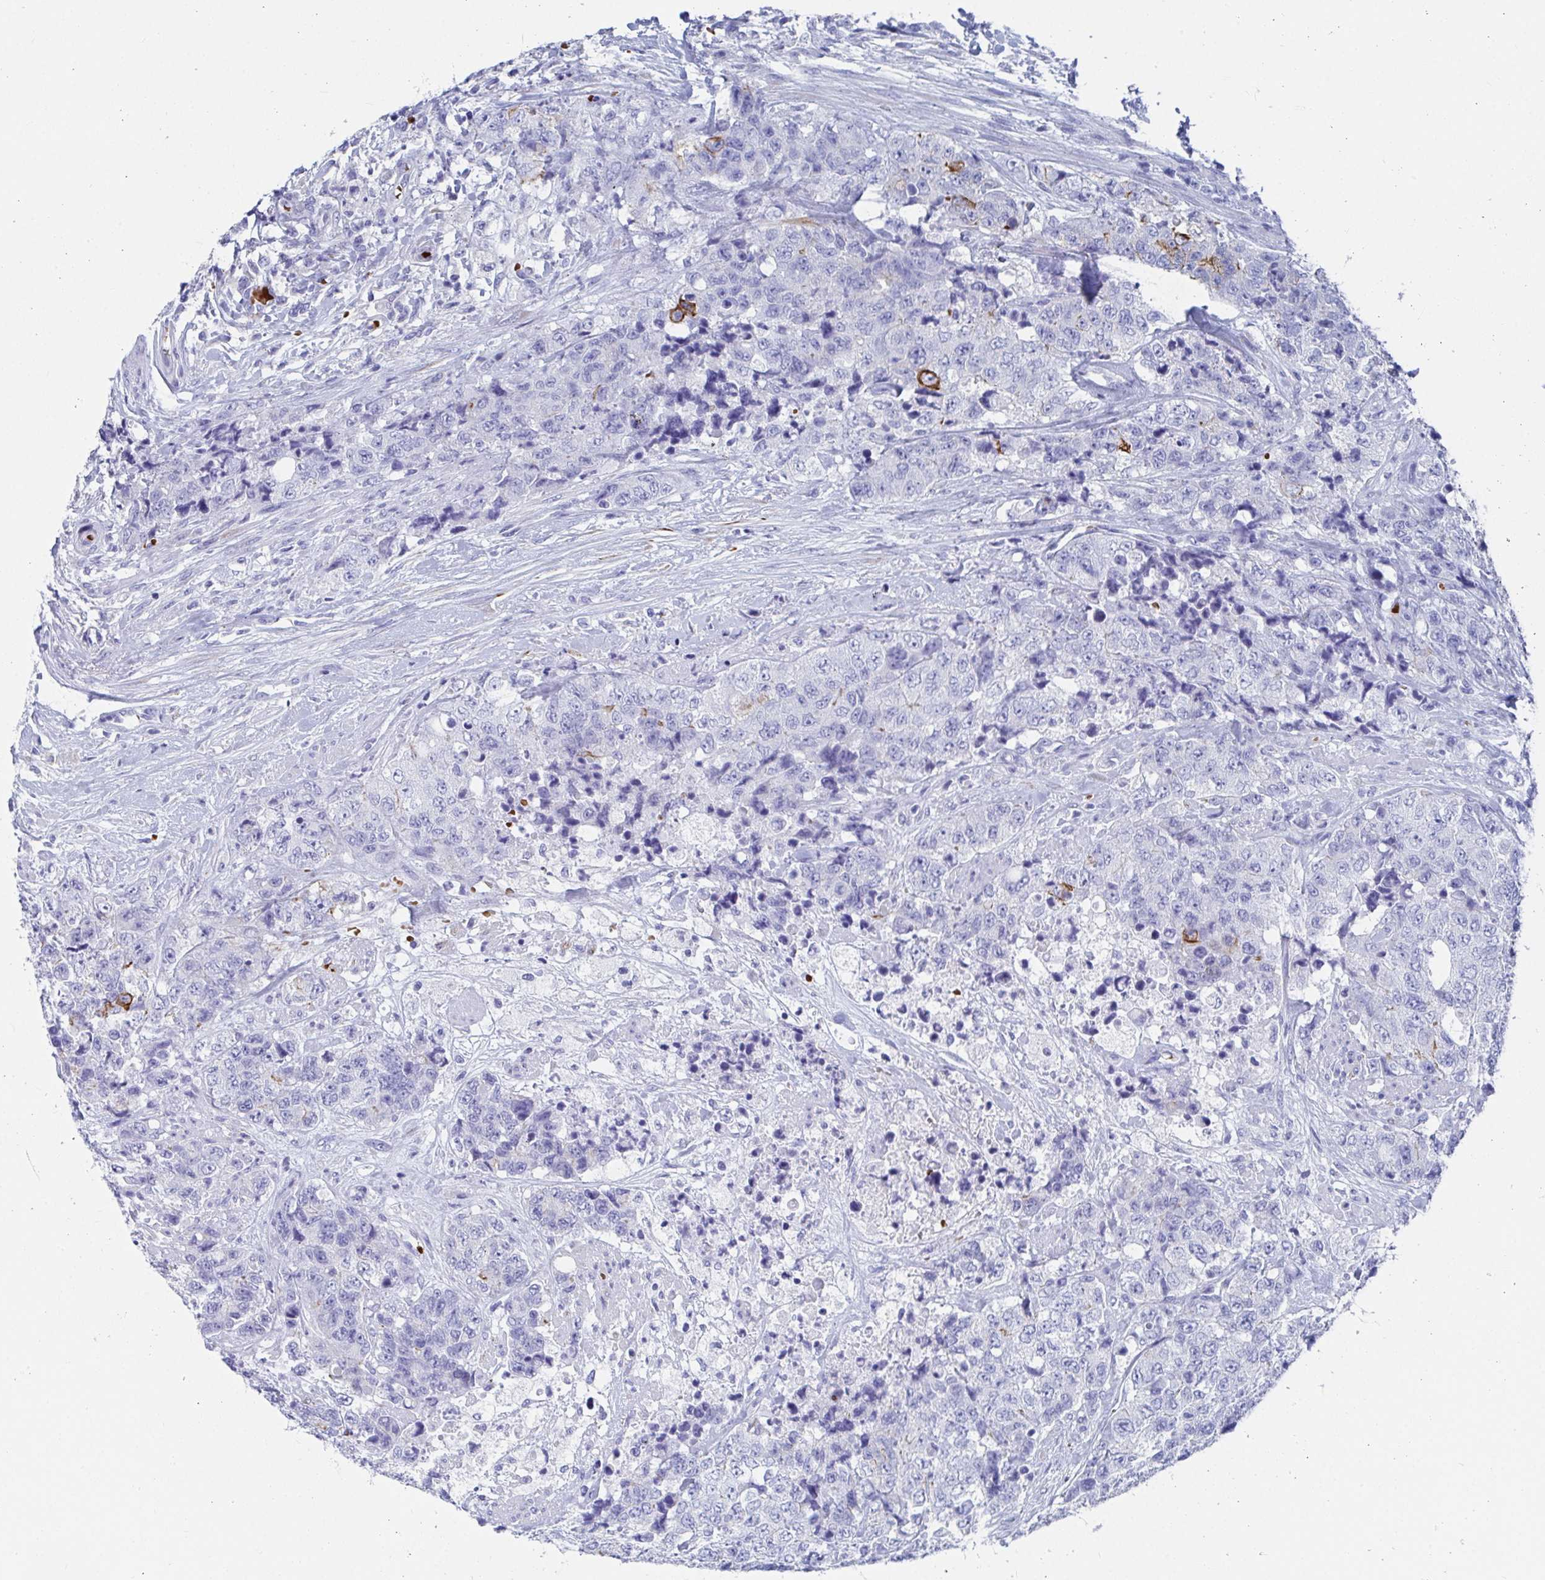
{"staining": {"intensity": "negative", "quantity": "none", "location": "none"}, "tissue": "urothelial cancer", "cell_type": "Tumor cells", "image_type": "cancer", "snomed": [{"axis": "morphology", "description": "Urothelial carcinoma, High grade"}, {"axis": "topography", "description": "Urinary bladder"}], "caption": "IHC of urothelial cancer shows no expression in tumor cells. The staining is performed using DAB (3,3'-diaminobenzidine) brown chromogen with nuclei counter-stained in using hematoxylin.", "gene": "CLDN8", "patient": {"sex": "female", "age": 78}}